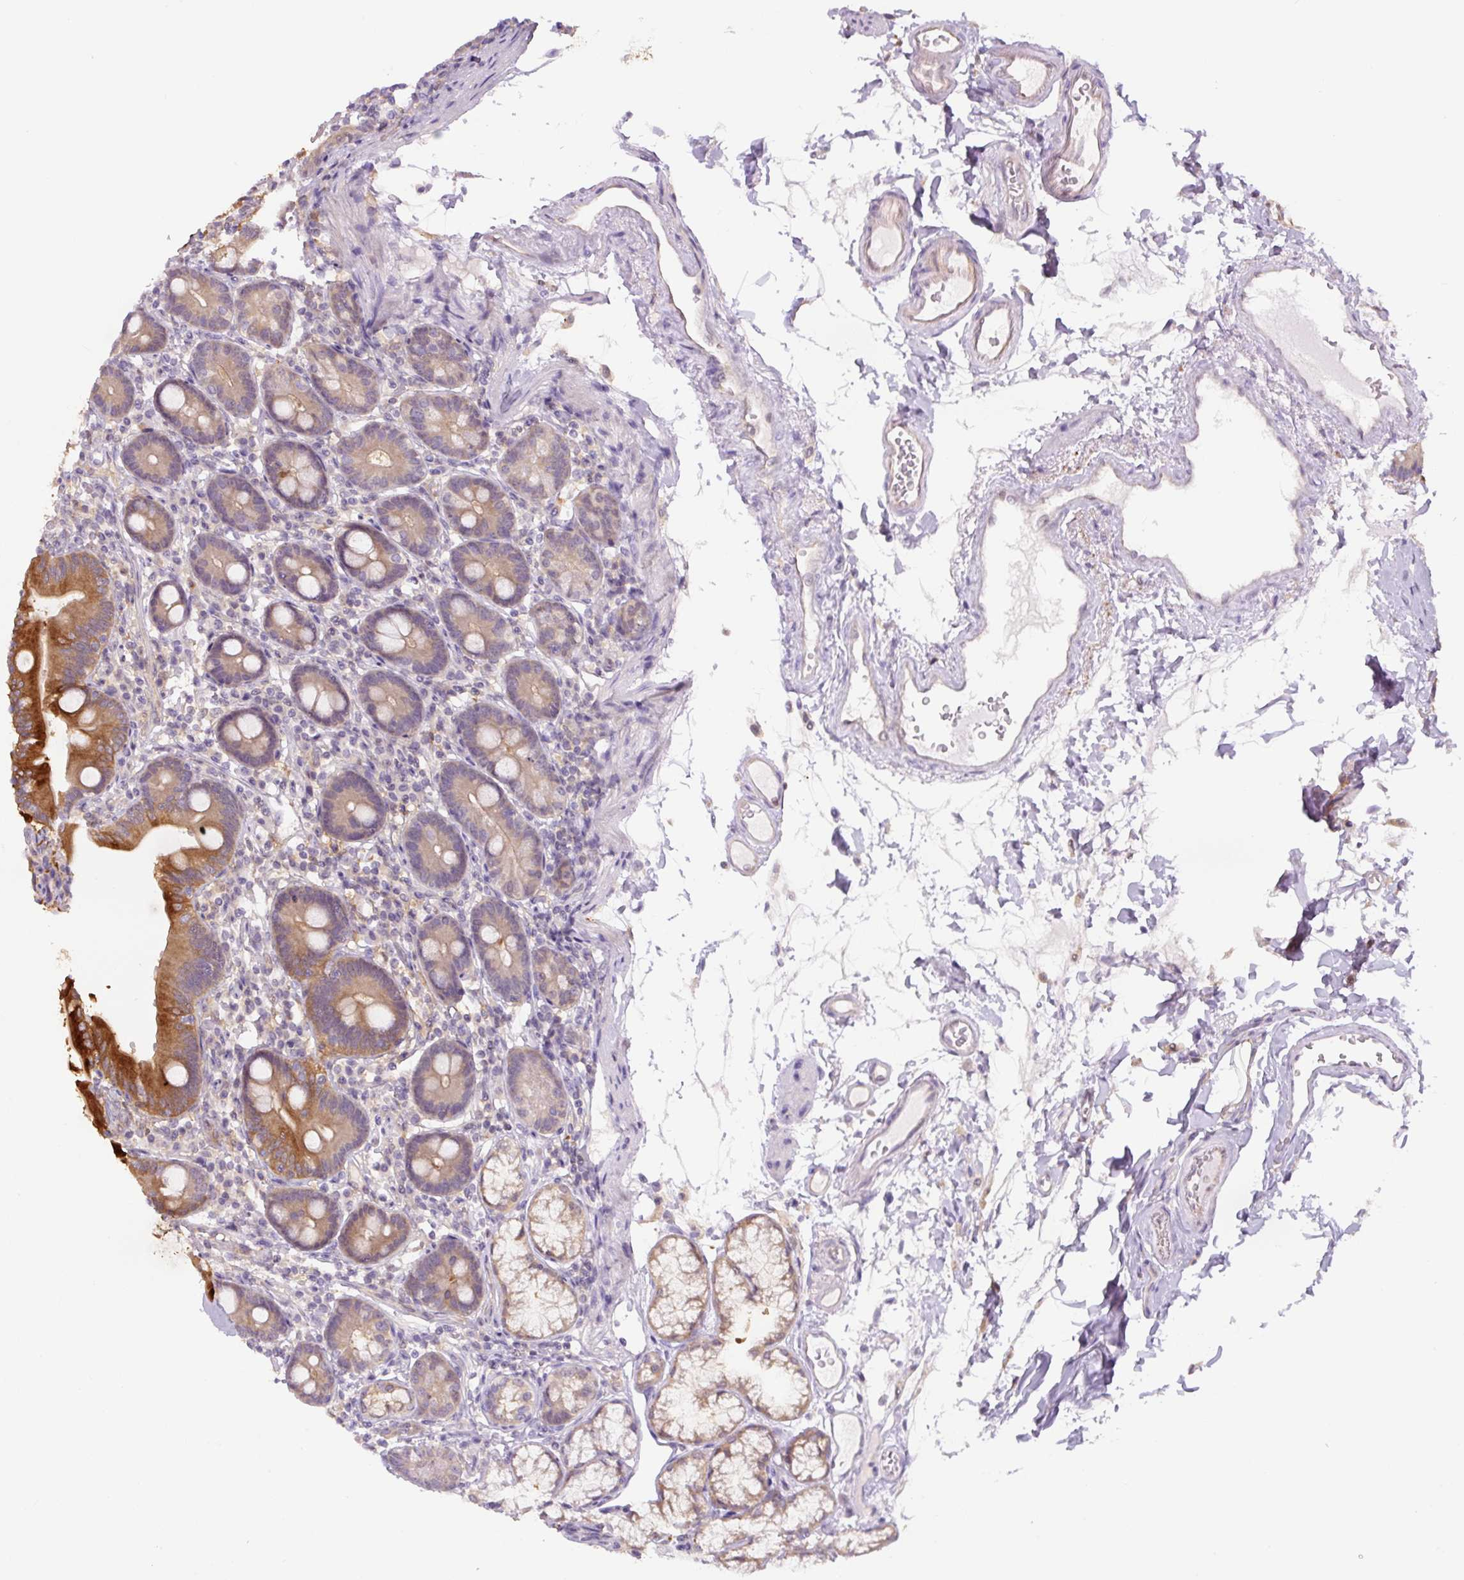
{"staining": {"intensity": "moderate", "quantity": "25%-75%", "location": "cytoplasmic/membranous"}, "tissue": "duodenum", "cell_type": "Glandular cells", "image_type": "normal", "snomed": [{"axis": "morphology", "description": "Normal tissue, NOS"}, {"axis": "topography", "description": "Duodenum"}], "caption": "Immunohistochemical staining of unremarkable duodenum shows moderate cytoplasmic/membranous protein expression in about 25%-75% of glandular cells. (DAB IHC with brightfield microscopy, high magnification).", "gene": "SPSB2", "patient": {"sex": "female", "age": 67}}